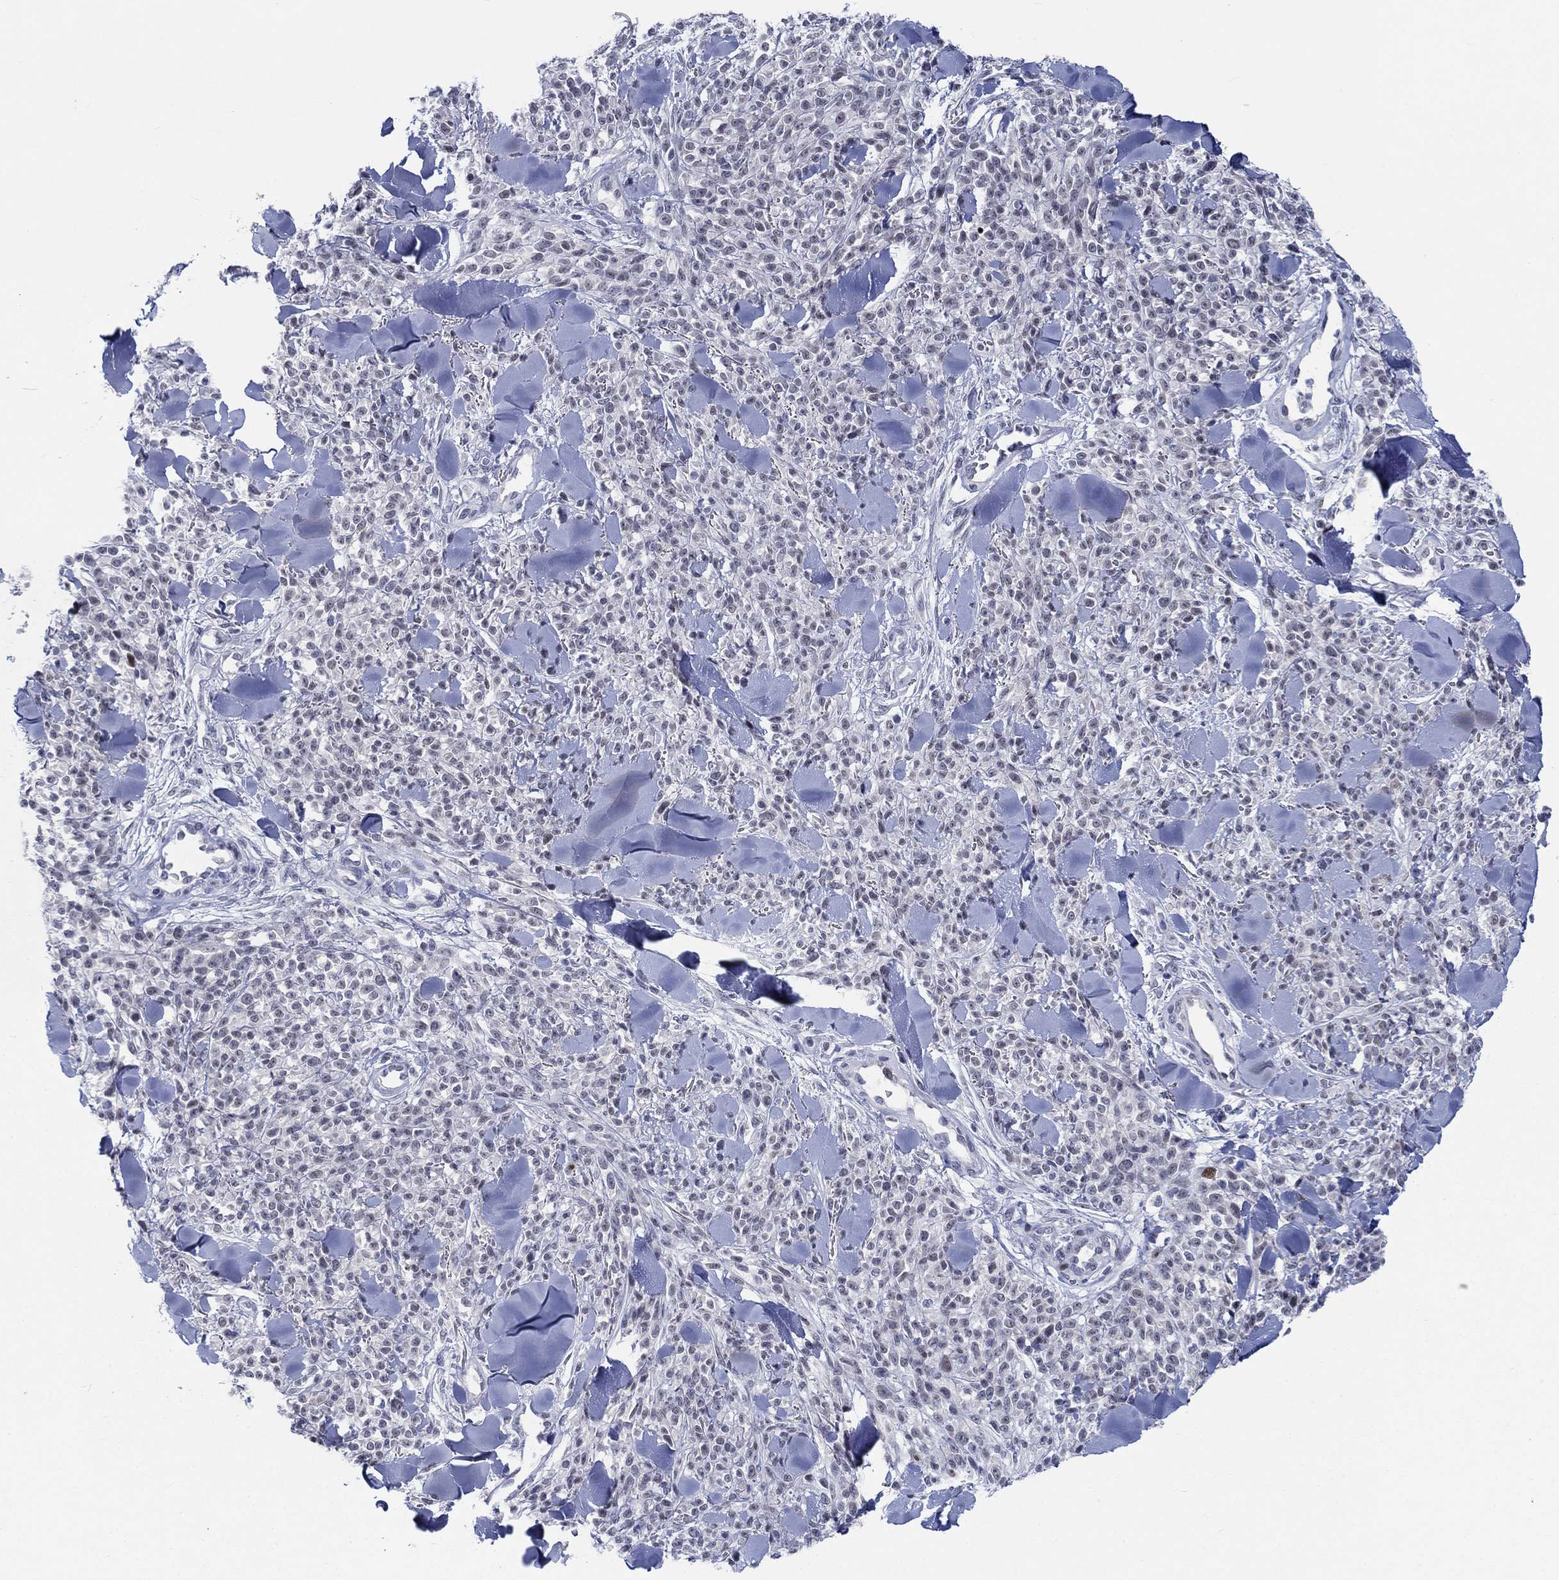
{"staining": {"intensity": "negative", "quantity": "none", "location": "none"}, "tissue": "melanoma", "cell_type": "Tumor cells", "image_type": "cancer", "snomed": [{"axis": "morphology", "description": "Malignant melanoma, NOS"}, {"axis": "topography", "description": "Skin"}, {"axis": "topography", "description": "Skin of trunk"}], "caption": "Human melanoma stained for a protein using immunohistochemistry (IHC) shows no staining in tumor cells.", "gene": "NEU3", "patient": {"sex": "male", "age": 74}}